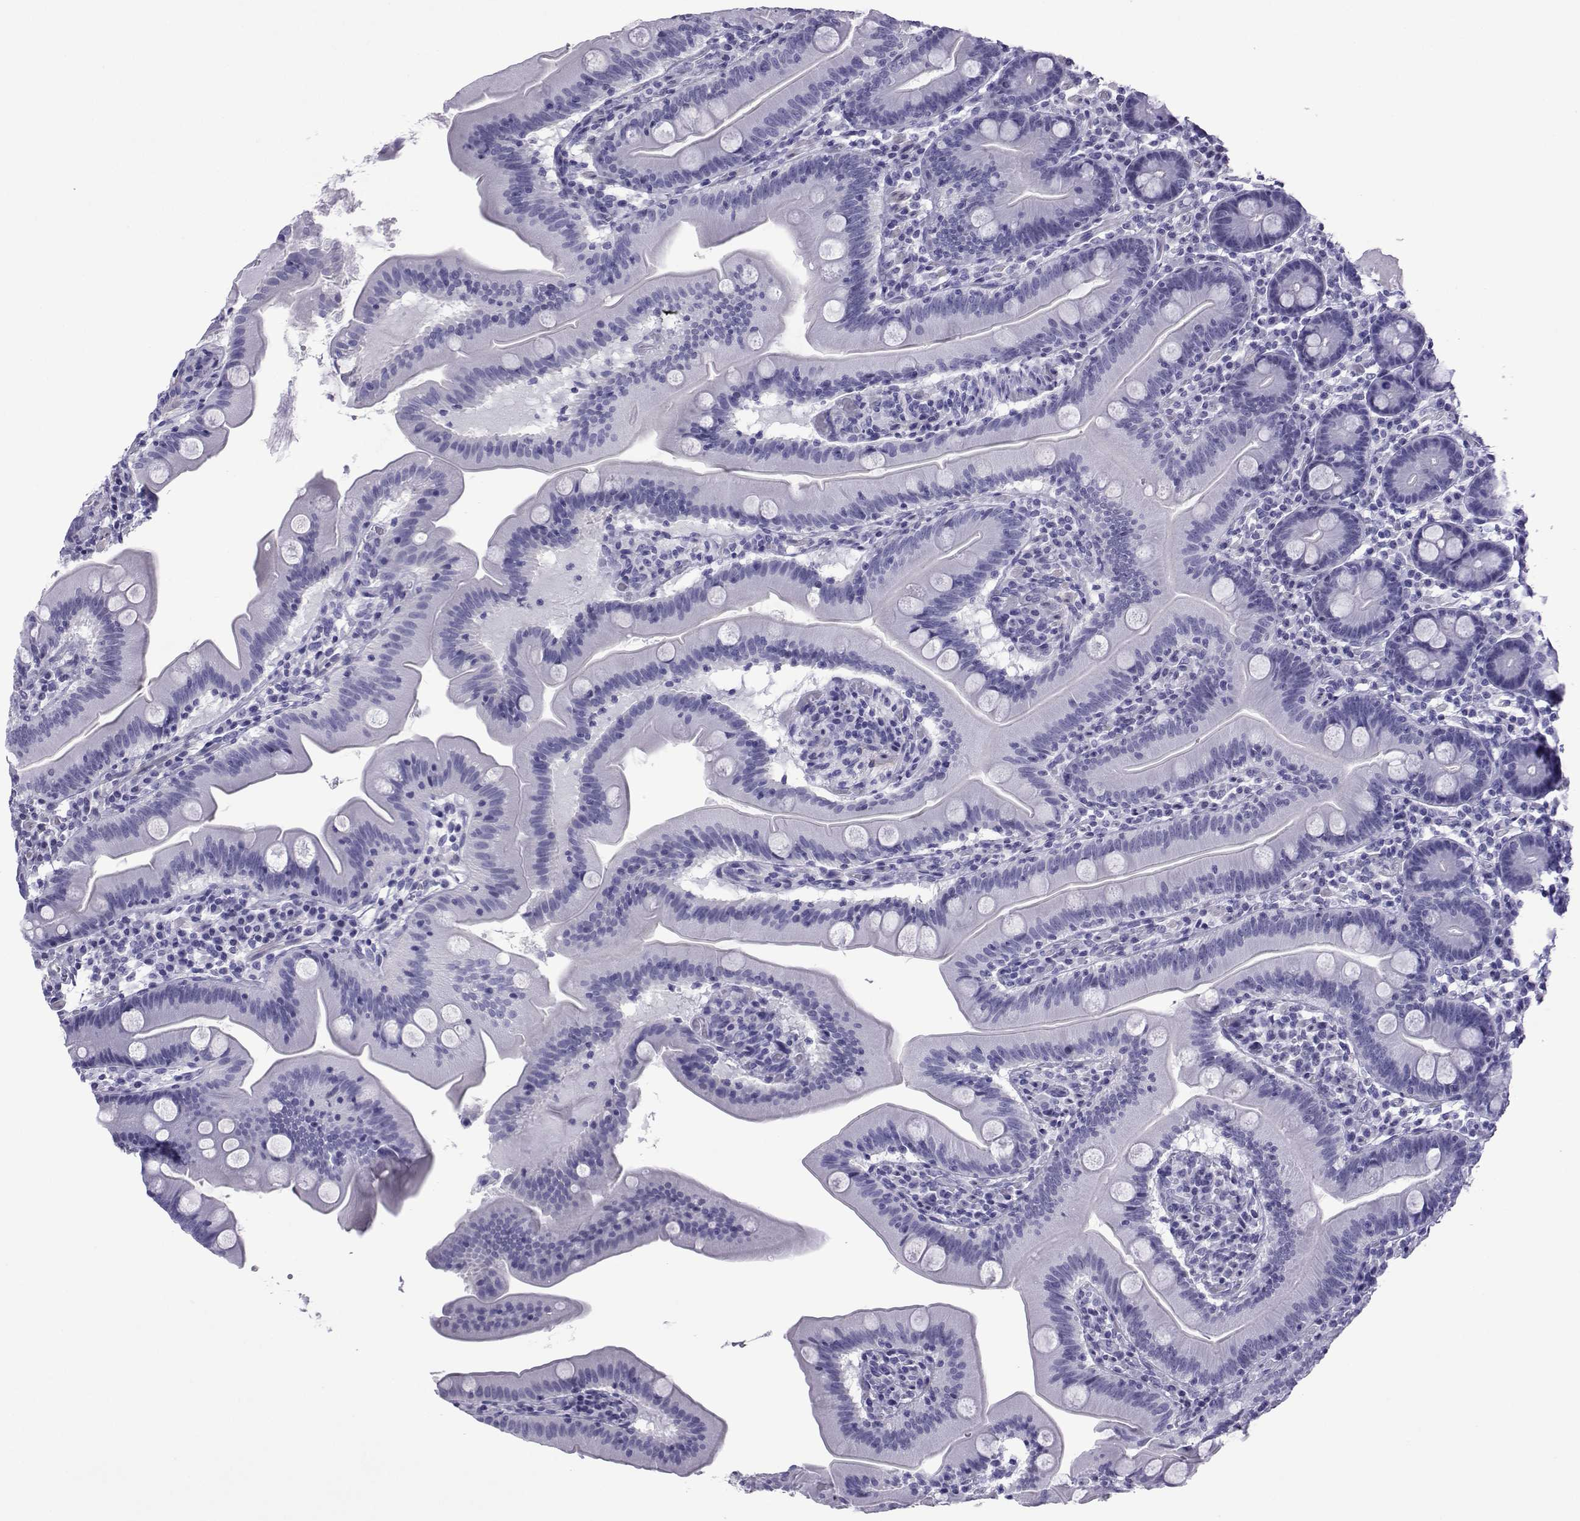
{"staining": {"intensity": "negative", "quantity": "none", "location": "none"}, "tissue": "small intestine", "cell_type": "Glandular cells", "image_type": "normal", "snomed": [{"axis": "morphology", "description": "Normal tissue, NOS"}, {"axis": "topography", "description": "Small intestine"}], "caption": "The IHC image has no significant positivity in glandular cells of small intestine. The staining was performed using DAB to visualize the protein expression in brown, while the nuclei were stained in blue with hematoxylin (Magnification: 20x).", "gene": "SPANXA1", "patient": {"sex": "male", "age": 37}}